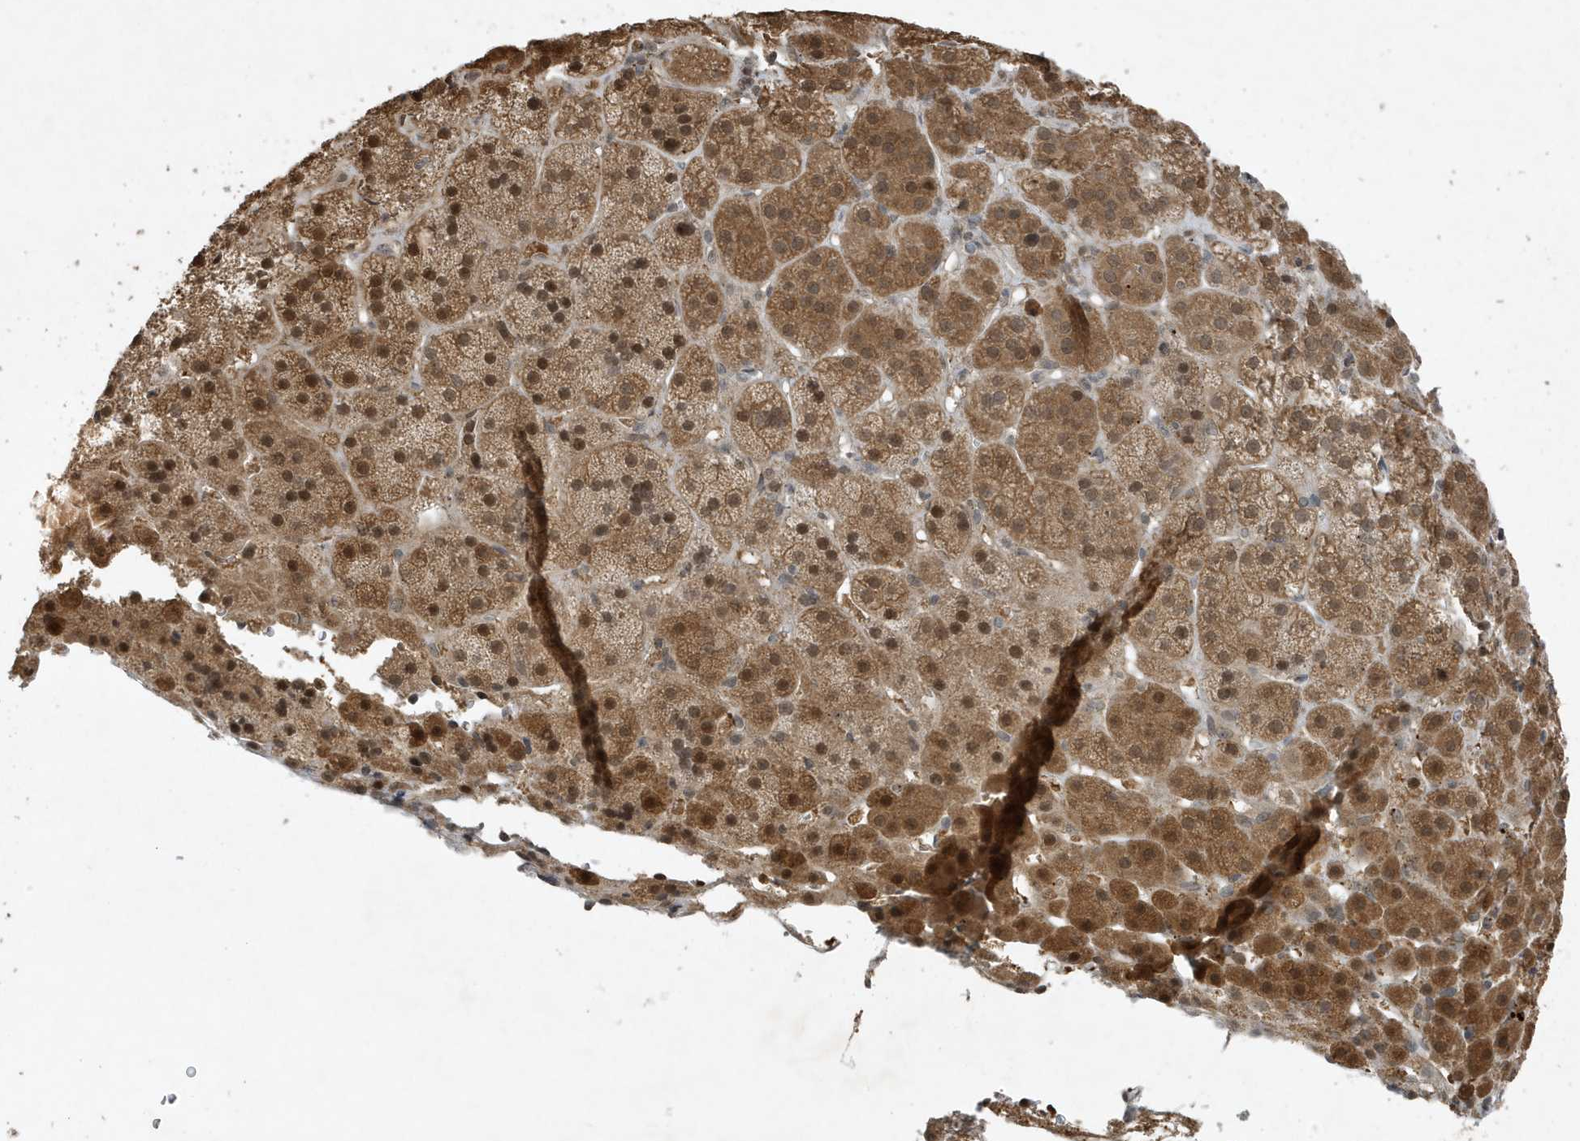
{"staining": {"intensity": "moderate", "quantity": ">75%", "location": "cytoplasmic/membranous,nuclear"}, "tissue": "adrenal gland", "cell_type": "Glandular cells", "image_type": "normal", "snomed": [{"axis": "morphology", "description": "Normal tissue, NOS"}, {"axis": "topography", "description": "Adrenal gland"}], "caption": "Adrenal gland stained with immunohistochemistry (IHC) reveals moderate cytoplasmic/membranous,nuclear staining in about >75% of glandular cells.", "gene": "HSPA1A", "patient": {"sex": "female", "age": 57}}